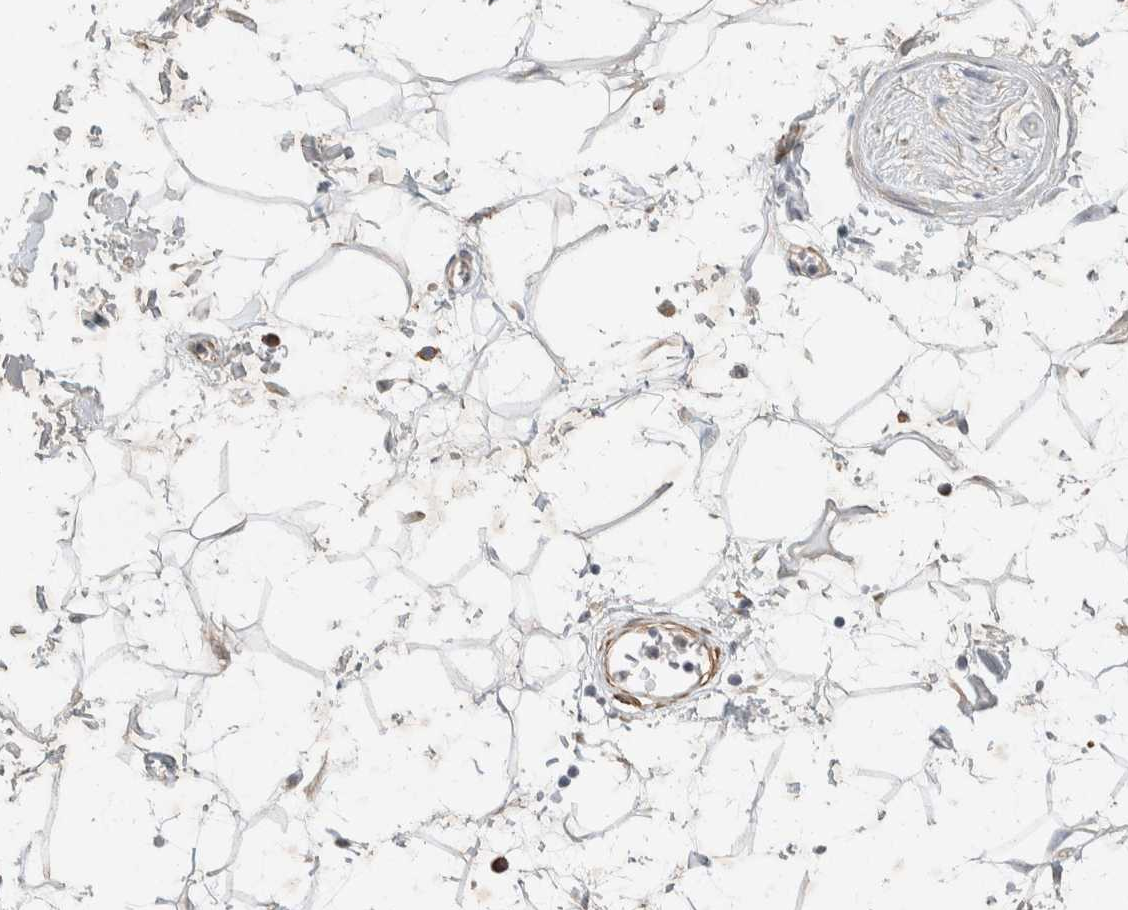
{"staining": {"intensity": "weak", "quantity": "25%-75%", "location": "cytoplasmic/membranous"}, "tissue": "adipose tissue", "cell_type": "Adipocytes", "image_type": "normal", "snomed": [{"axis": "morphology", "description": "Normal tissue, NOS"}, {"axis": "topography", "description": "Soft tissue"}], "caption": "This is a histology image of immunohistochemistry (IHC) staining of benign adipose tissue, which shows weak expression in the cytoplasmic/membranous of adipocytes.", "gene": "KLHL40", "patient": {"sex": "male", "age": 72}}